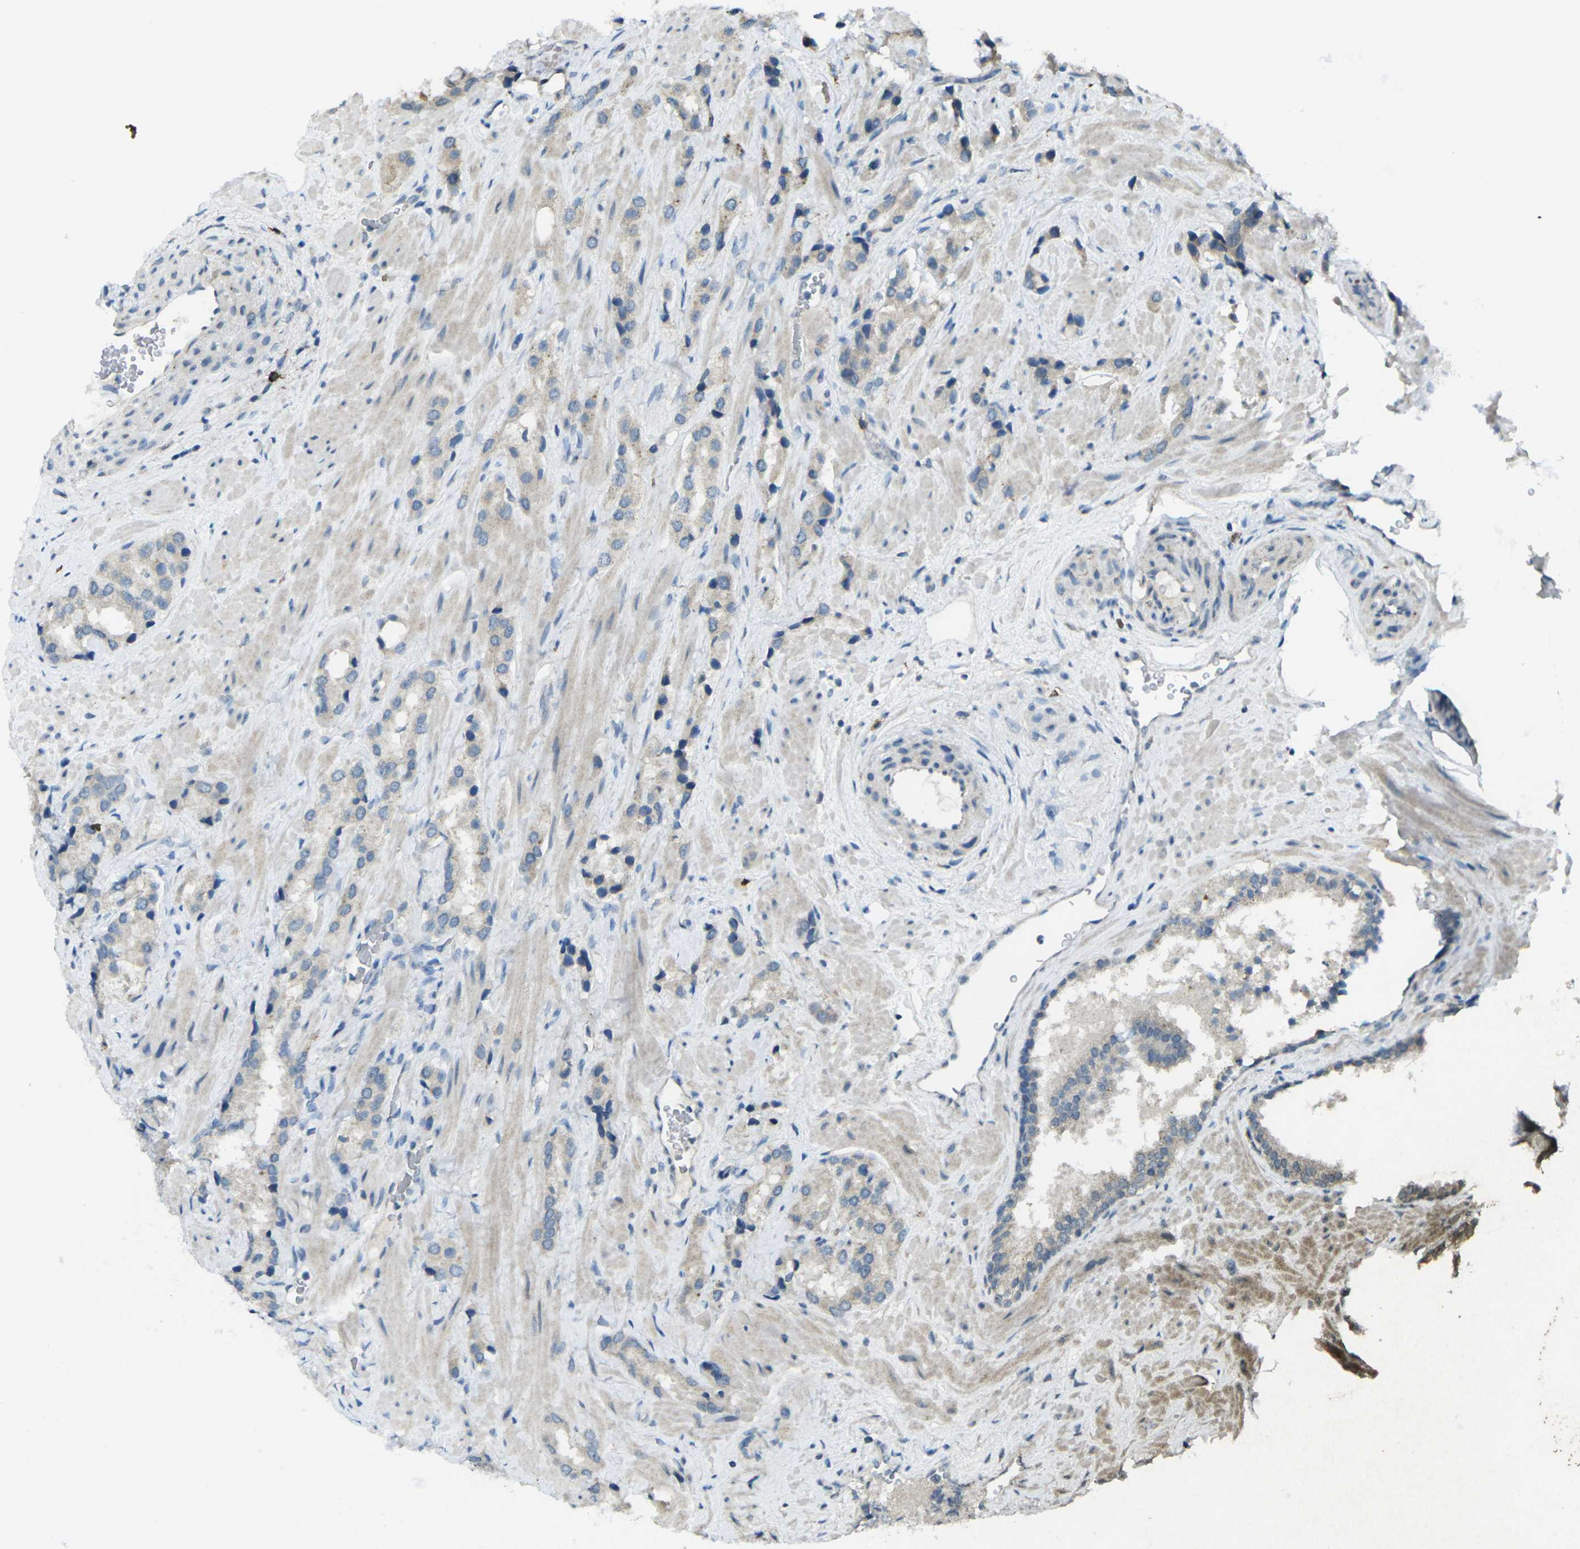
{"staining": {"intensity": "negative", "quantity": "none", "location": "none"}, "tissue": "prostate cancer", "cell_type": "Tumor cells", "image_type": "cancer", "snomed": [{"axis": "morphology", "description": "Adenocarcinoma, High grade"}, {"axis": "topography", "description": "Prostate"}], "caption": "IHC histopathology image of neoplastic tissue: adenocarcinoma (high-grade) (prostate) stained with DAB reveals no significant protein expression in tumor cells.", "gene": "CD19", "patient": {"sex": "male", "age": 64}}